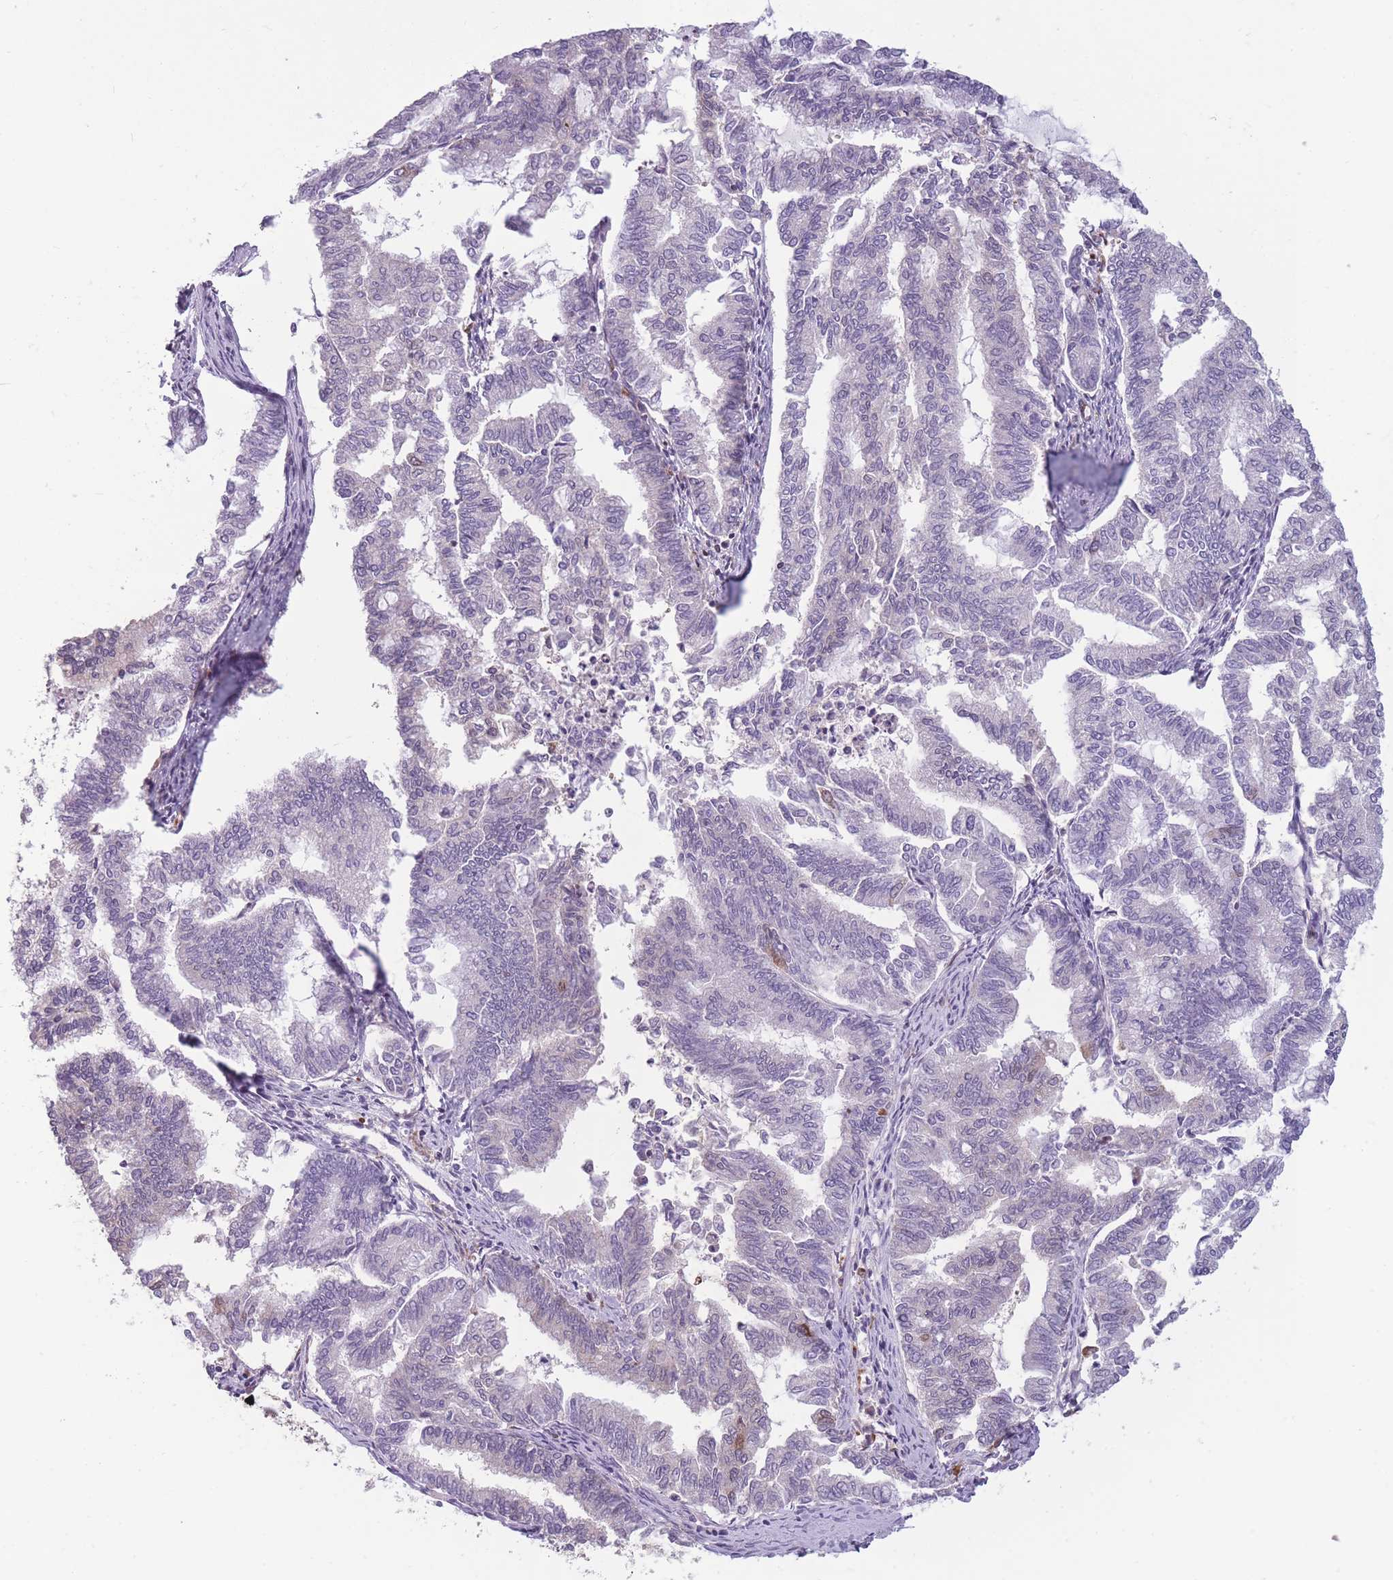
{"staining": {"intensity": "negative", "quantity": "none", "location": "none"}, "tissue": "endometrial cancer", "cell_type": "Tumor cells", "image_type": "cancer", "snomed": [{"axis": "morphology", "description": "Adenocarcinoma, NOS"}, {"axis": "topography", "description": "Endometrium"}], "caption": "A photomicrograph of endometrial adenocarcinoma stained for a protein reveals no brown staining in tumor cells. (DAB immunohistochemistry visualized using brightfield microscopy, high magnification).", "gene": "TMEM121", "patient": {"sex": "female", "age": 79}}